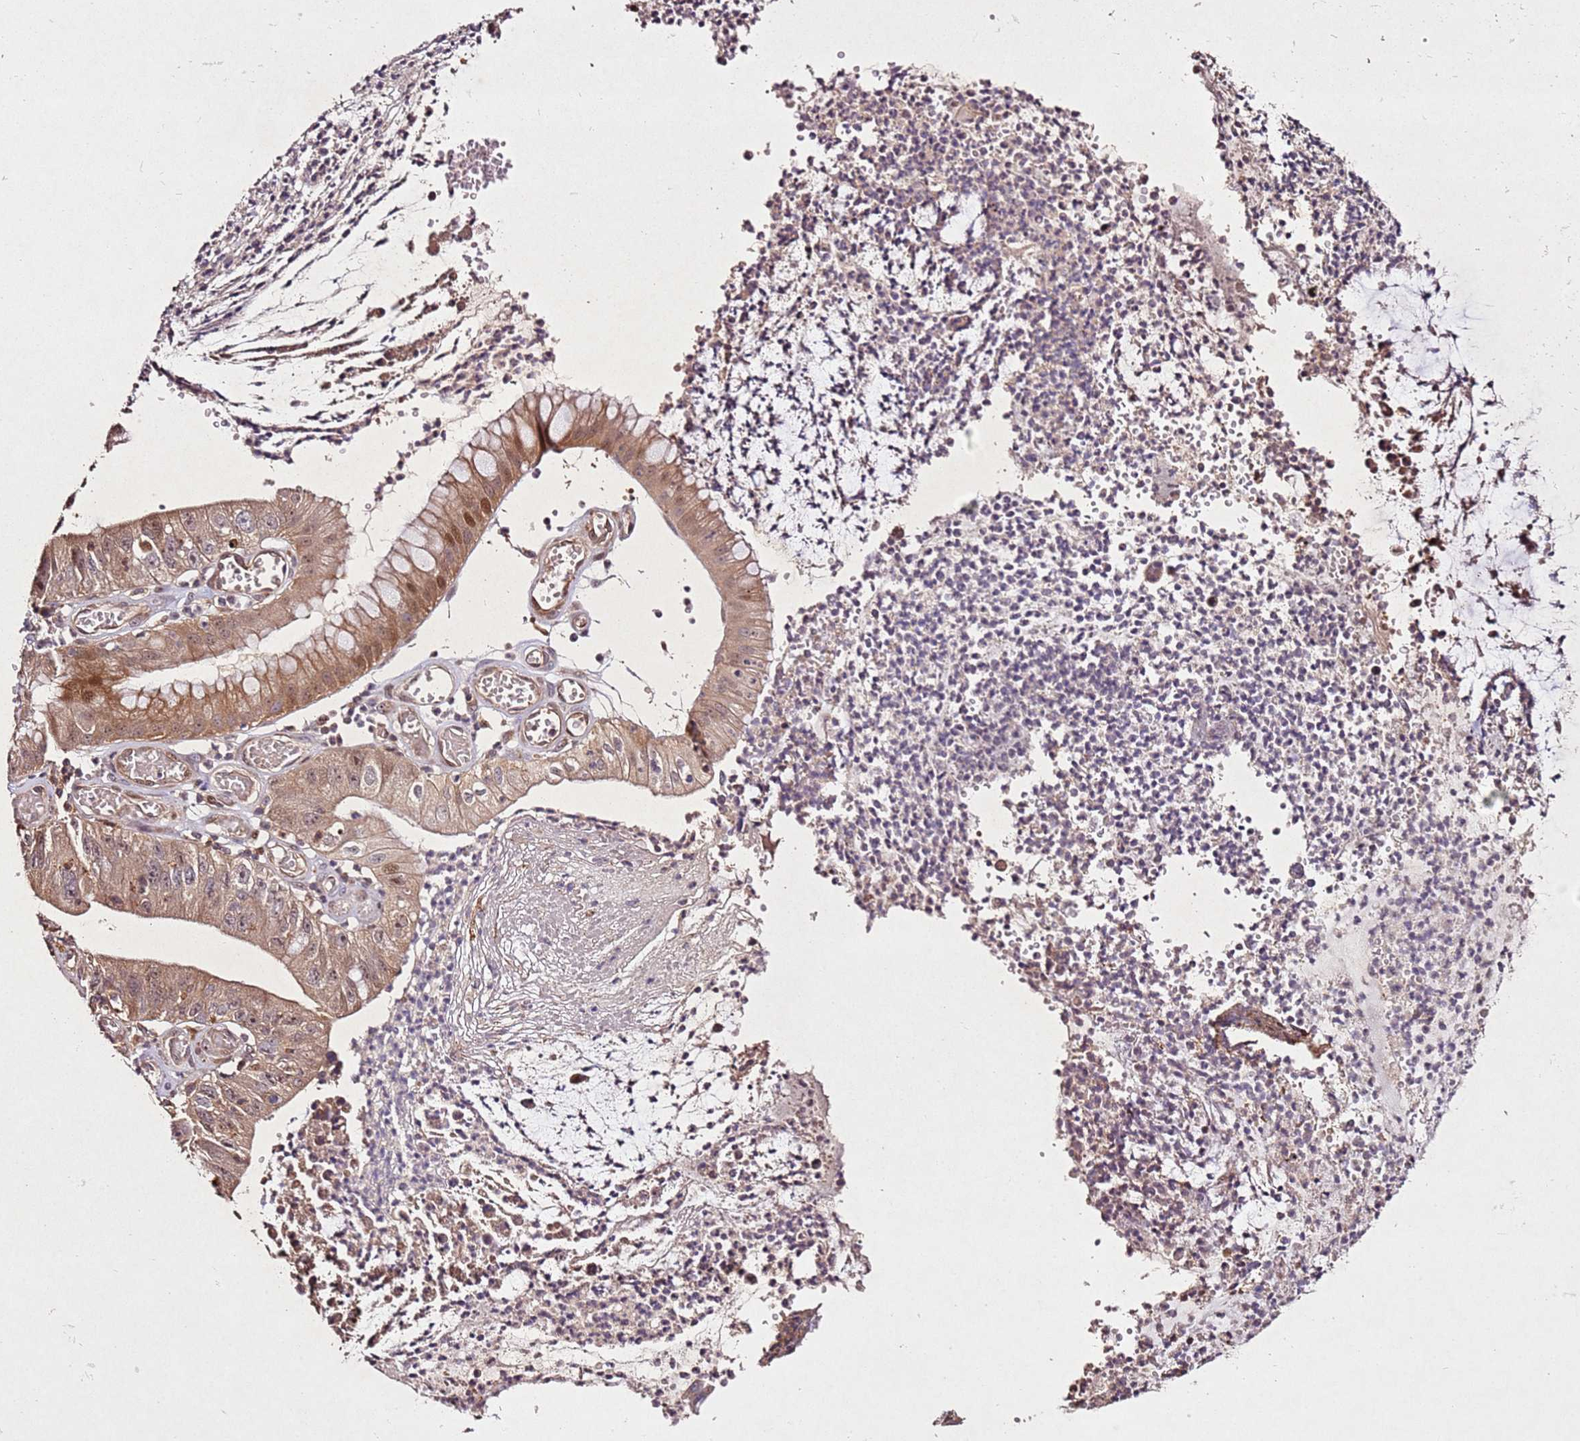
{"staining": {"intensity": "moderate", "quantity": ">75%", "location": "cytoplasmic/membranous"}, "tissue": "stomach cancer", "cell_type": "Tumor cells", "image_type": "cancer", "snomed": [{"axis": "morphology", "description": "Adenocarcinoma, NOS"}, {"axis": "topography", "description": "Stomach"}], "caption": "This is an image of immunohistochemistry staining of stomach cancer (adenocarcinoma), which shows moderate staining in the cytoplasmic/membranous of tumor cells.", "gene": "PTMA", "patient": {"sex": "male", "age": 59}}